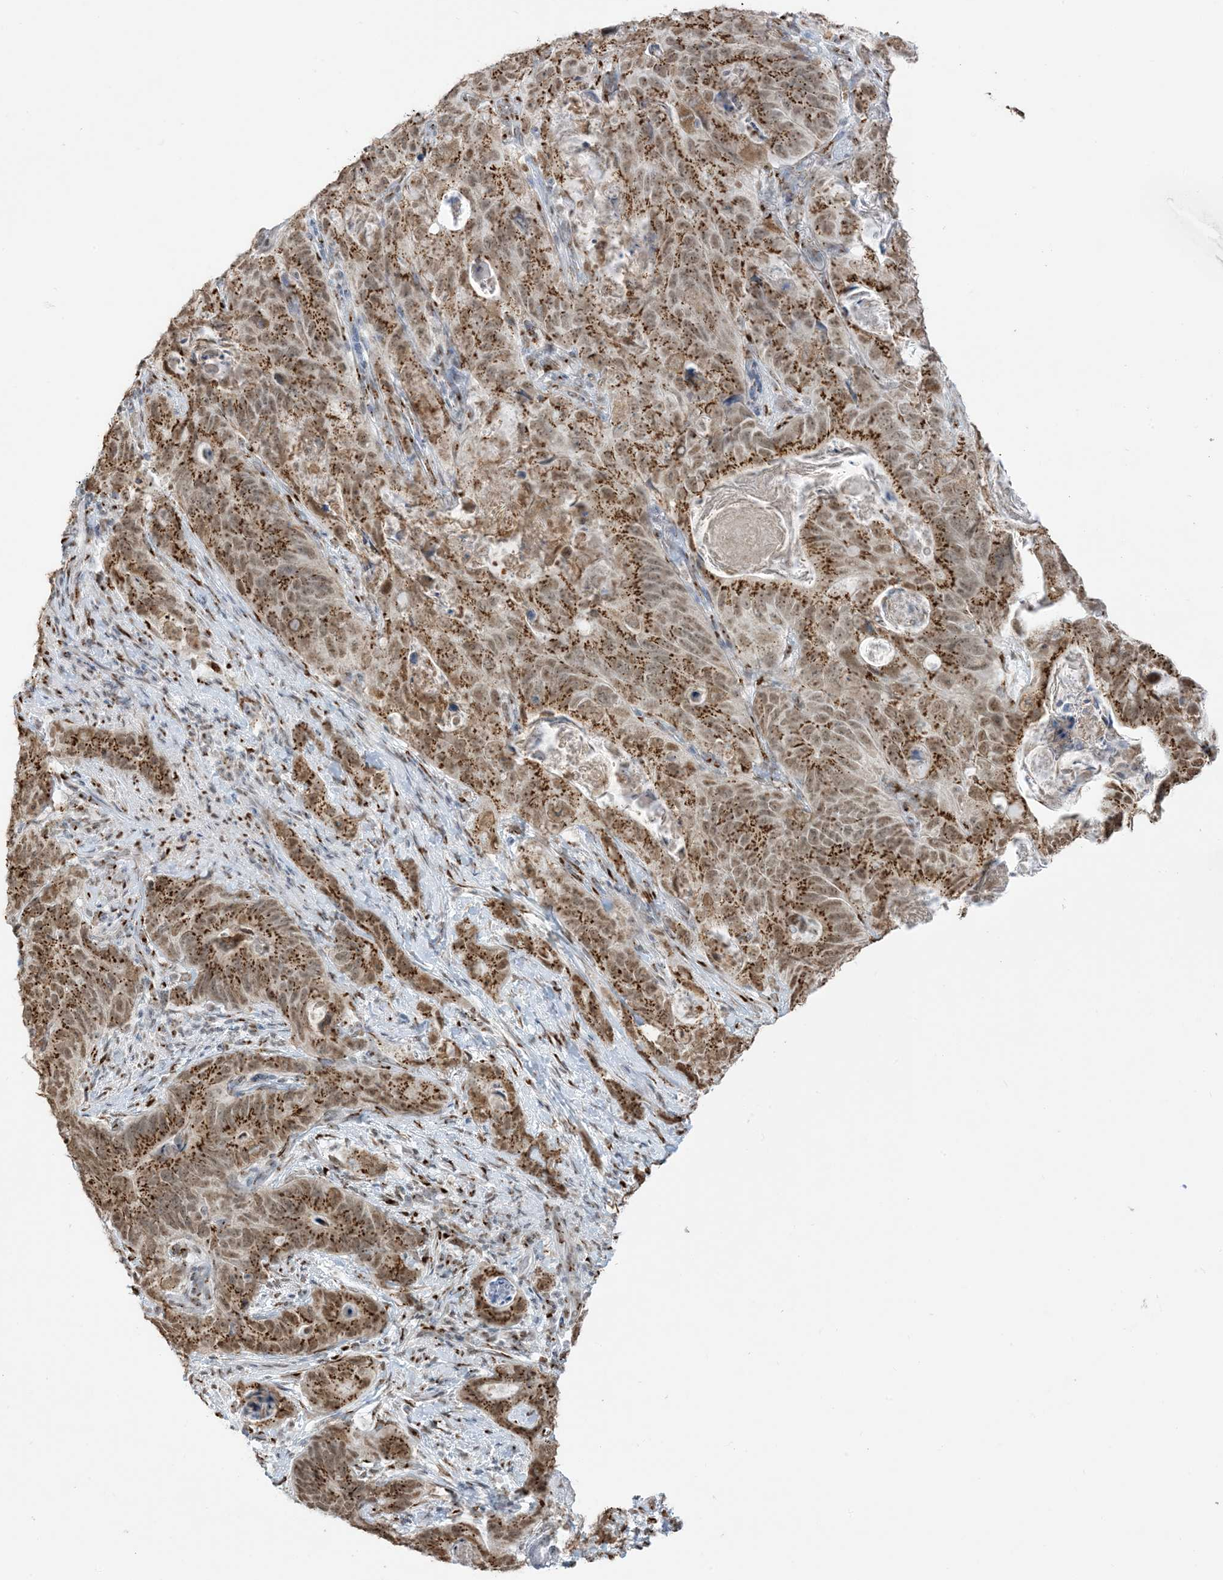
{"staining": {"intensity": "moderate", "quantity": ">75%", "location": "cytoplasmic/membranous,nuclear"}, "tissue": "stomach cancer", "cell_type": "Tumor cells", "image_type": "cancer", "snomed": [{"axis": "morphology", "description": "Normal tissue, NOS"}, {"axis": "morphology", "description": "Adenocarcinoma, NOS"}, {"axis": "topography", "description": "Stomach"}], "caption": "Stomach cancer stained for a protein (brown) shows moderate cytoplasmic/membranous and nuclear positive staining in about >75% of tumor cells.", "gene": "GPR107", "patient": {"sex": "female", "age": 89}}